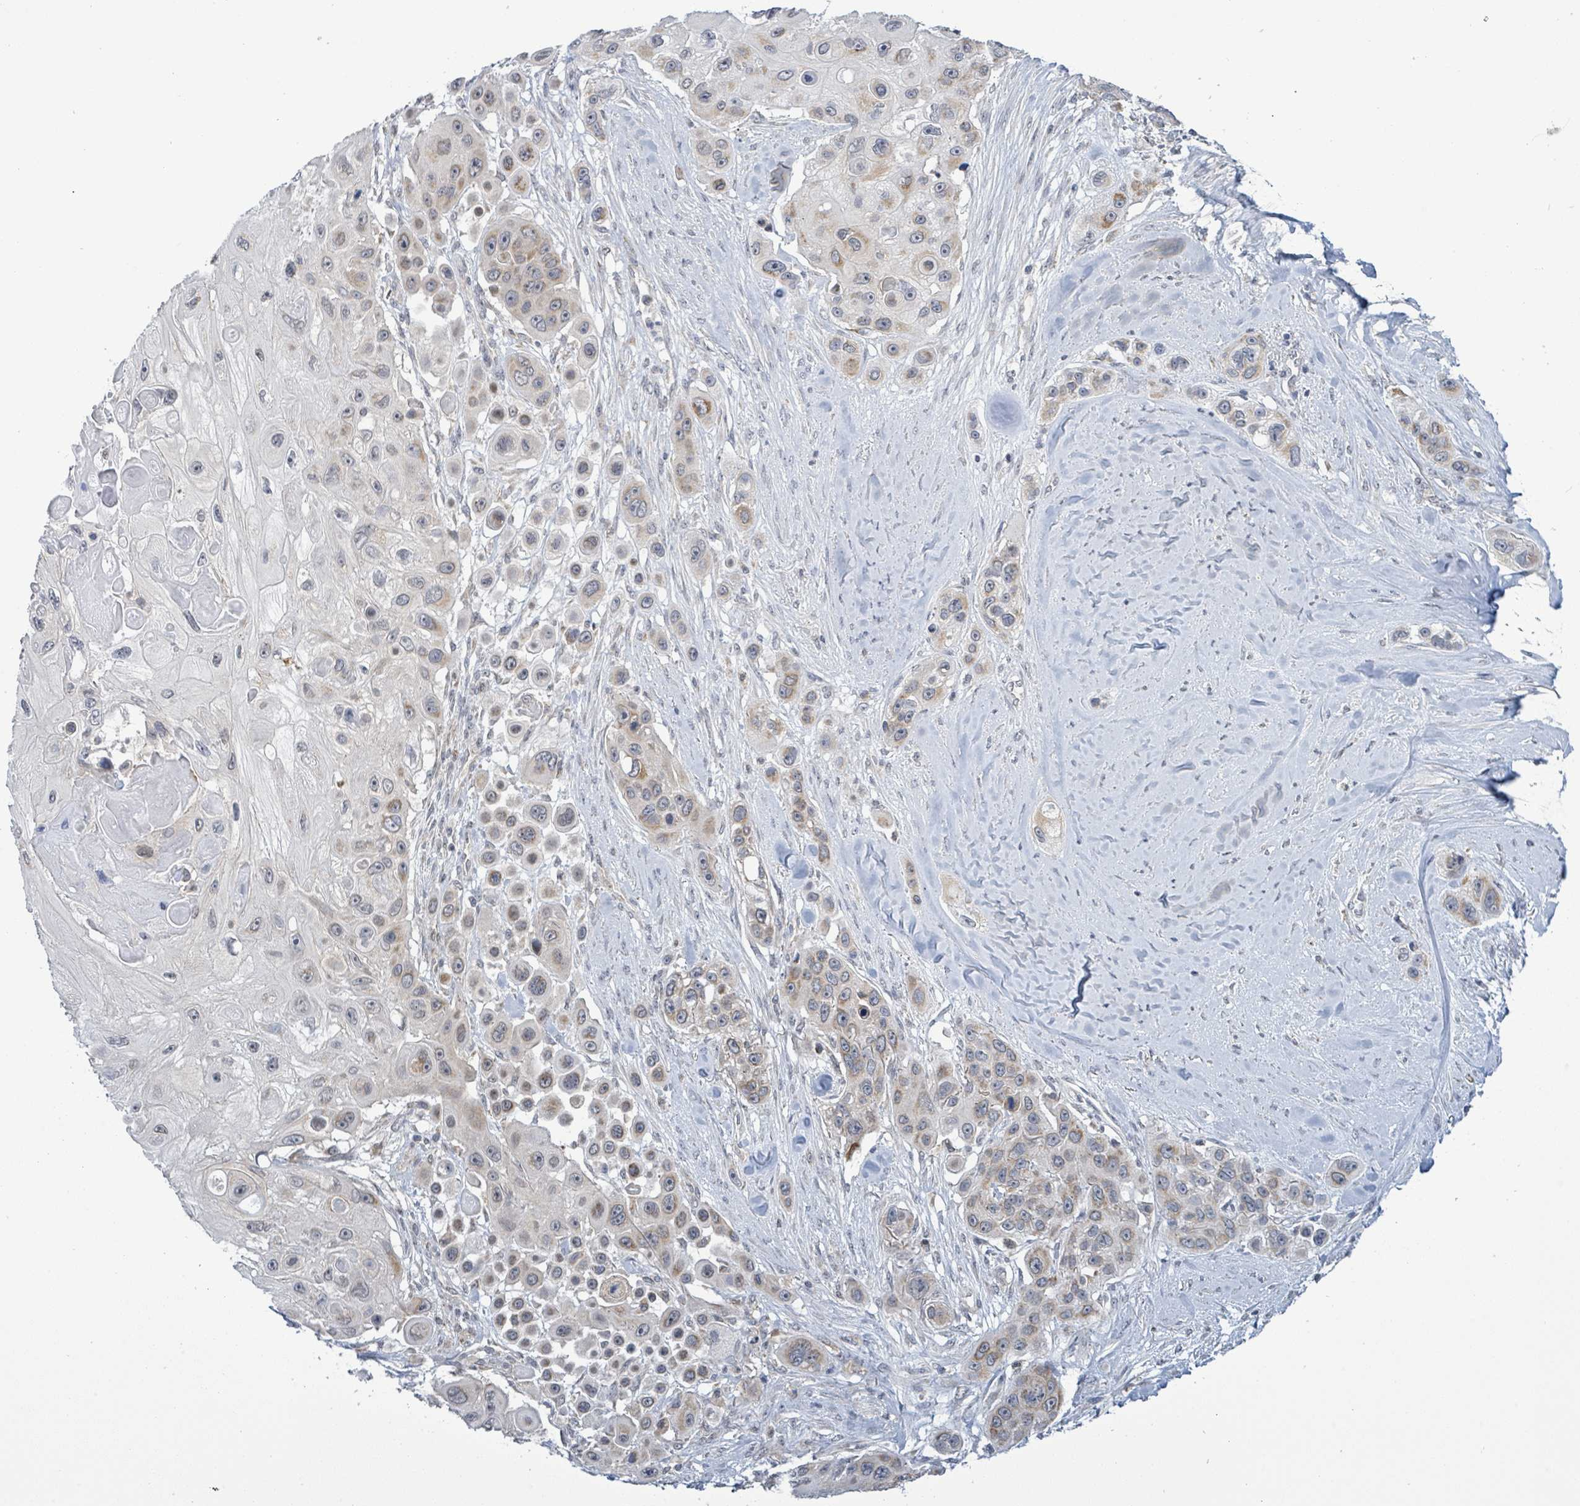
{"staining": {"intensity": "weak", "quantity": "<25%", "location": "cytoplasmic/membranous"}, "tissue": "skin cancer", "cell_type": "Tumor cells", "image_type": "cancer", "snomed": [{"axis": "morphology", "description": "Squamous cell carcinoma, NOS"}, {"axis": "topography", "description": "Skin"}], "caption": "Protein analysis of skin cancer displays no significant positivity in tumor cells.", "gene": "COQ10B", "patient": {"sex": "male", "age": 67}}